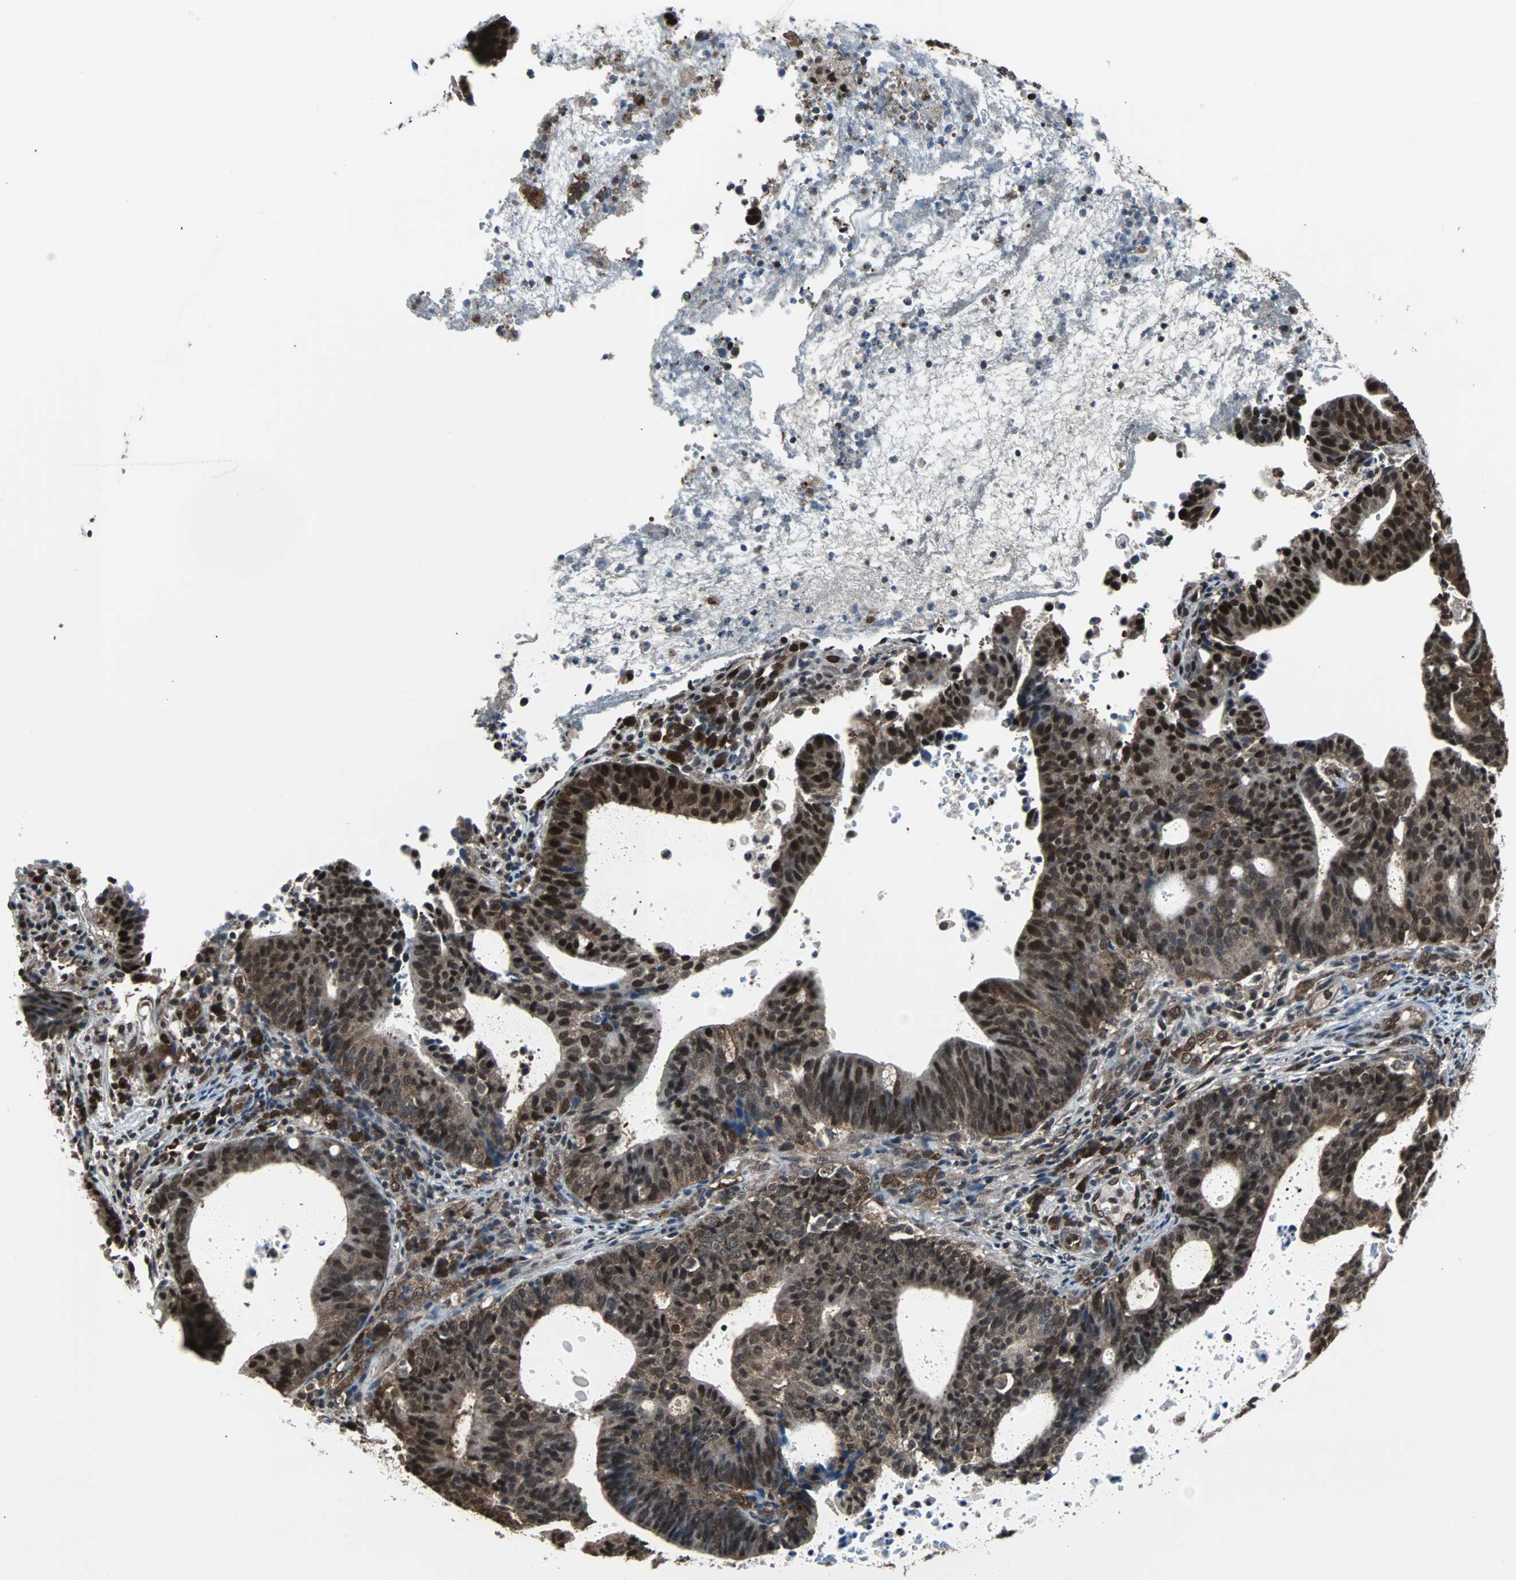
{"staining": {"intensity": "strong", "quantity": ">75%", "location": "cytoplasmic/membranous,nuclear"}, "tissue": "endometrial cancer", "cell_type": "Tumor cells", "image_type": "cancer", "snomed": [{"axis": "morphology", "description": "Adenocarcinoma, NOS"}, {"axis": "topography", "description": "Uterus"}], "caption": "Endometrial cancer (adenocarcinoma) stained with DAB (3,3'-diaminobenzidine) immunohistochemistry displays high levels of strong cytoplasmic/membranous and nuclear expression in about >75% of tumor cells.", "gene": "VCP", "patient": {"sex": "female", "age": 83}}